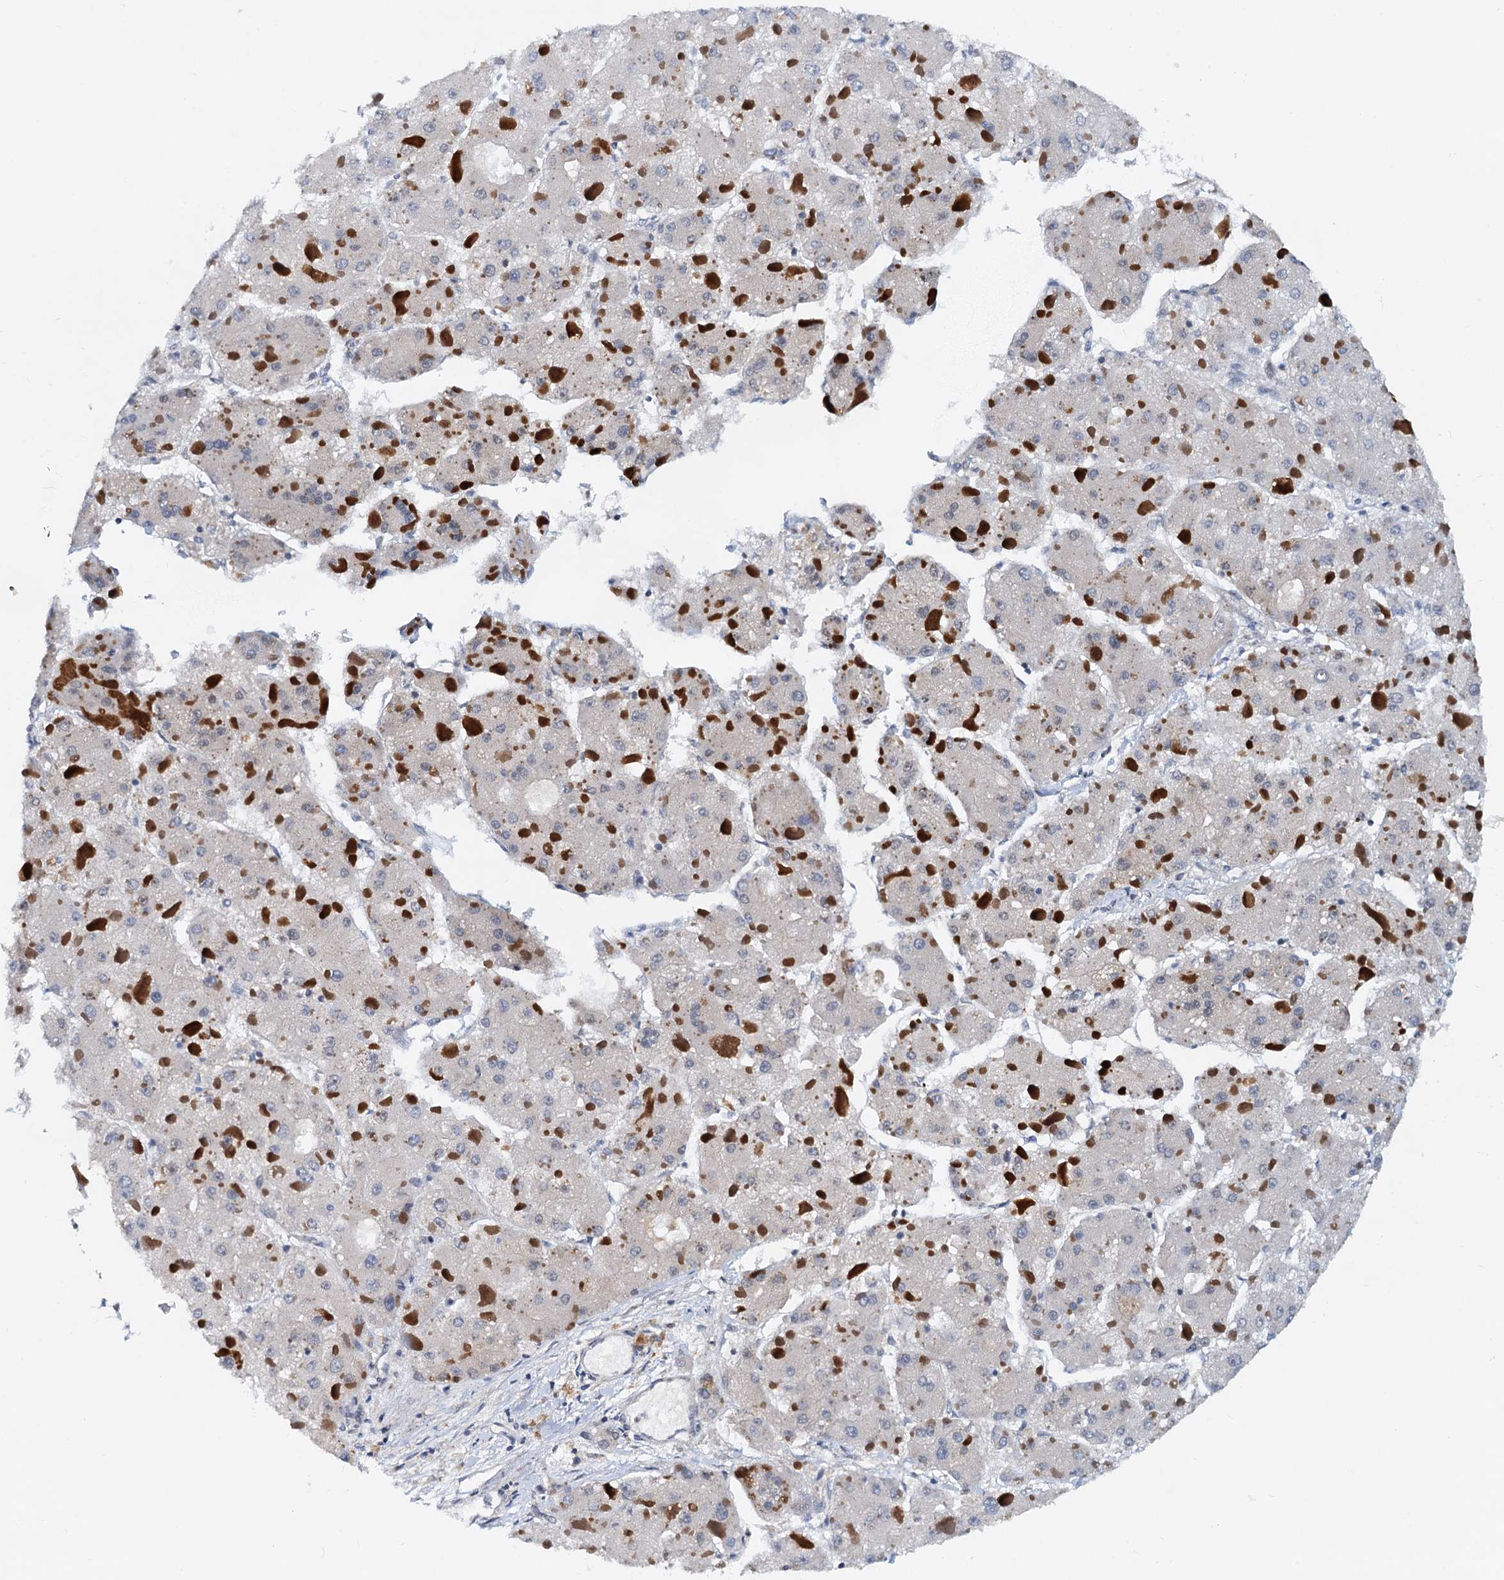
{"staining": {"intensity": "moderate", "quantity": "25%-75%", "location": "cytoplasmic/membranous"}, "tissue": "liver cancer", "cell_type": "Tumor cells", "image_type": "cancer", "snomed": [{"axis": "morphology", "description": "Carcinoma, Hepatocellular, NOS"}, {"axis": "topography", "description": "Liver"}], "caption": "Immunohistochemistry (DAB (3,3'-diaminobenzidine)) staining of liver cancer displays moderate cytoplasmic/membranous protein positivity in approximately 25%-75% of tumor cells. (DAB IHC, brown staining for protein, blue staining for nuclei).", "gene": "PTGES3", "patient": {"sex": "female", "age": 73}}